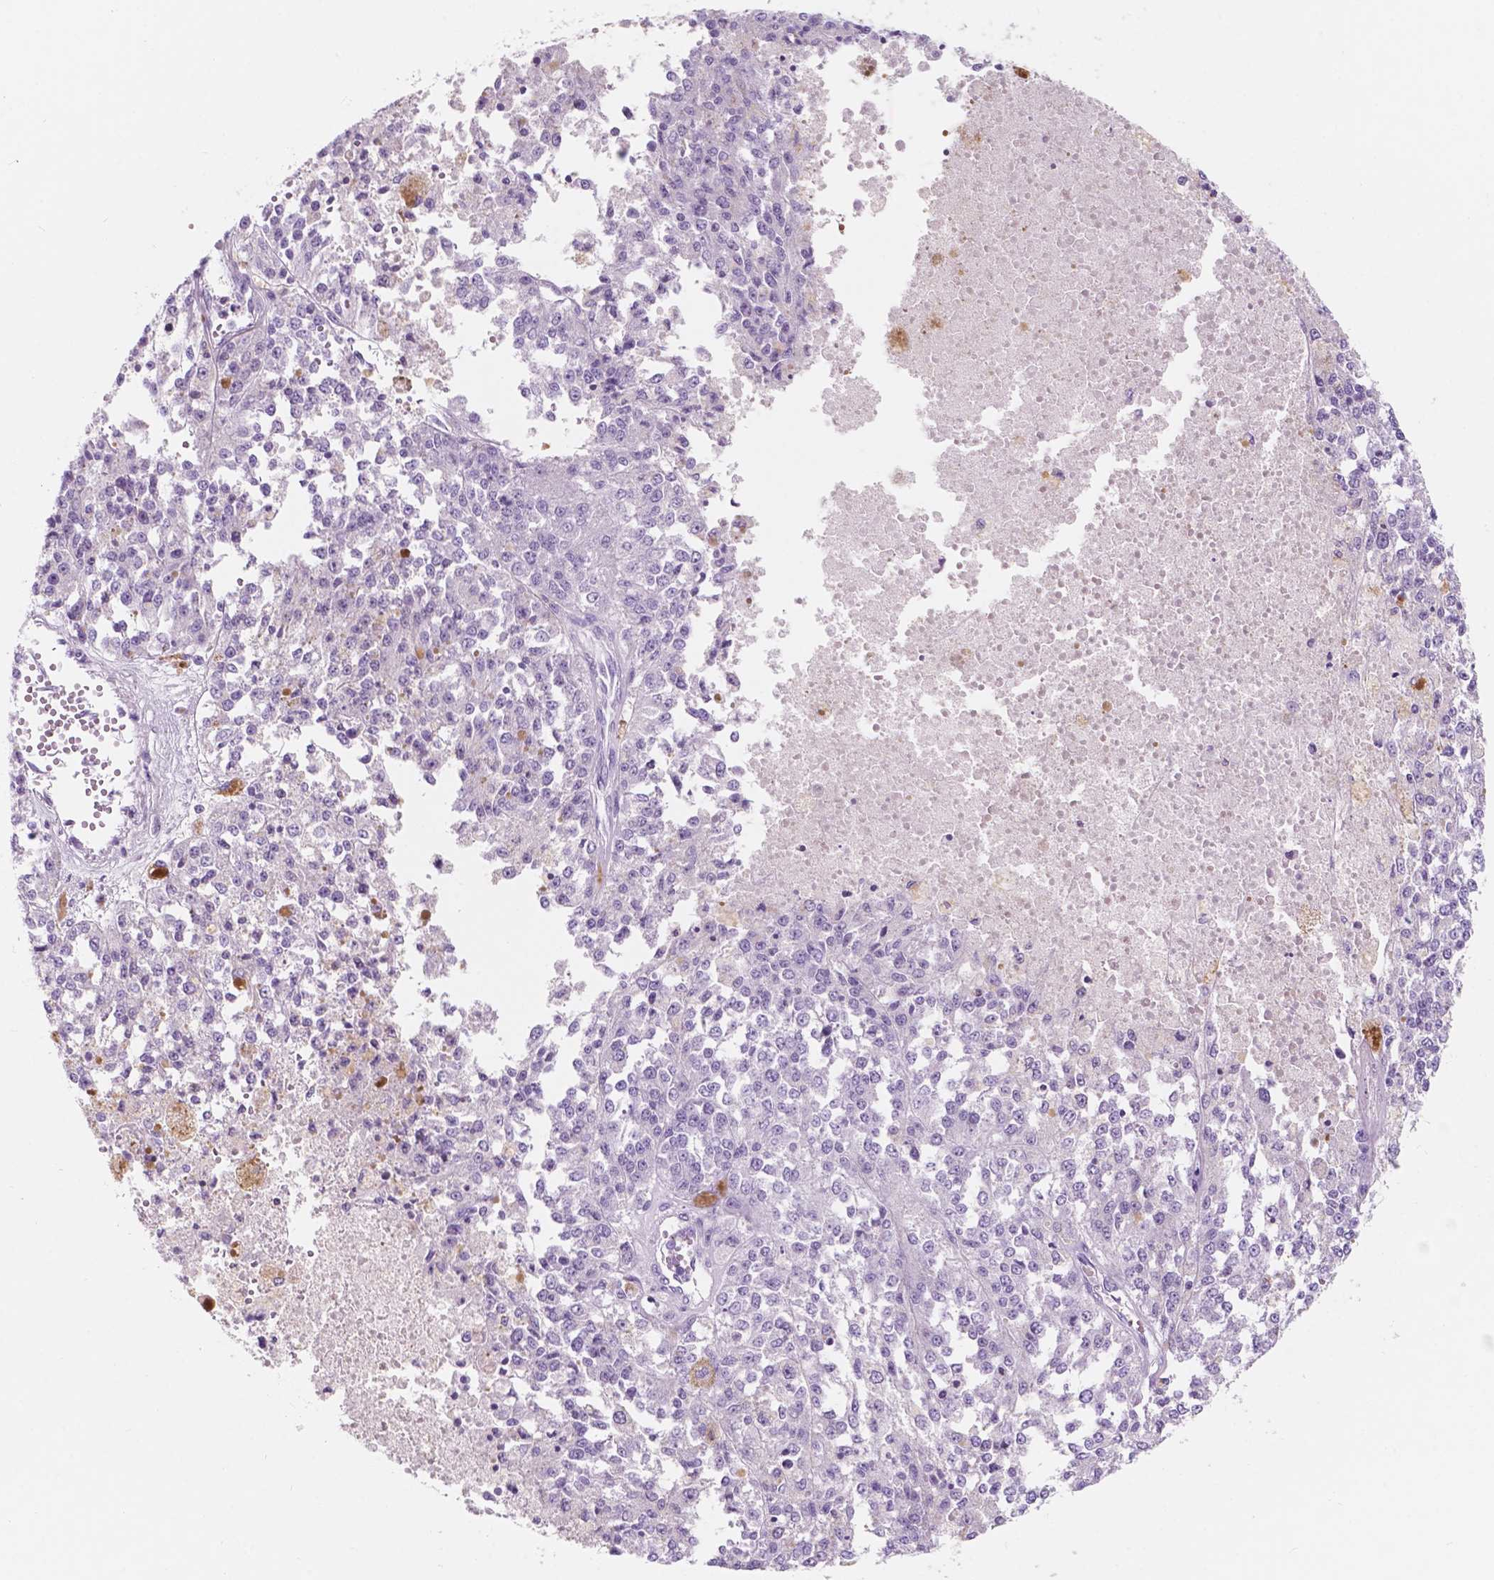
{"staining": {"intensity": "negative", "quantity": "none", "location": "none"}, "tissue": "melanoma", "cell_type": "Tumor cells", "image_type": "cancer", "snomed": [{"axis": "morphology", "description": "Malignant melanoma, Metastatic site"}, {"axis": "topography", "description": "Lymph node"}], "caption": "There is no significant staining in tumor cells of malignant melanoma (metastatic site). (DAB (3,3'-diaminobenzidine) IHC with hematoxylin counter stain).", "gene": "CUZD1", "patient": {"sex": "female", "age": 64}}